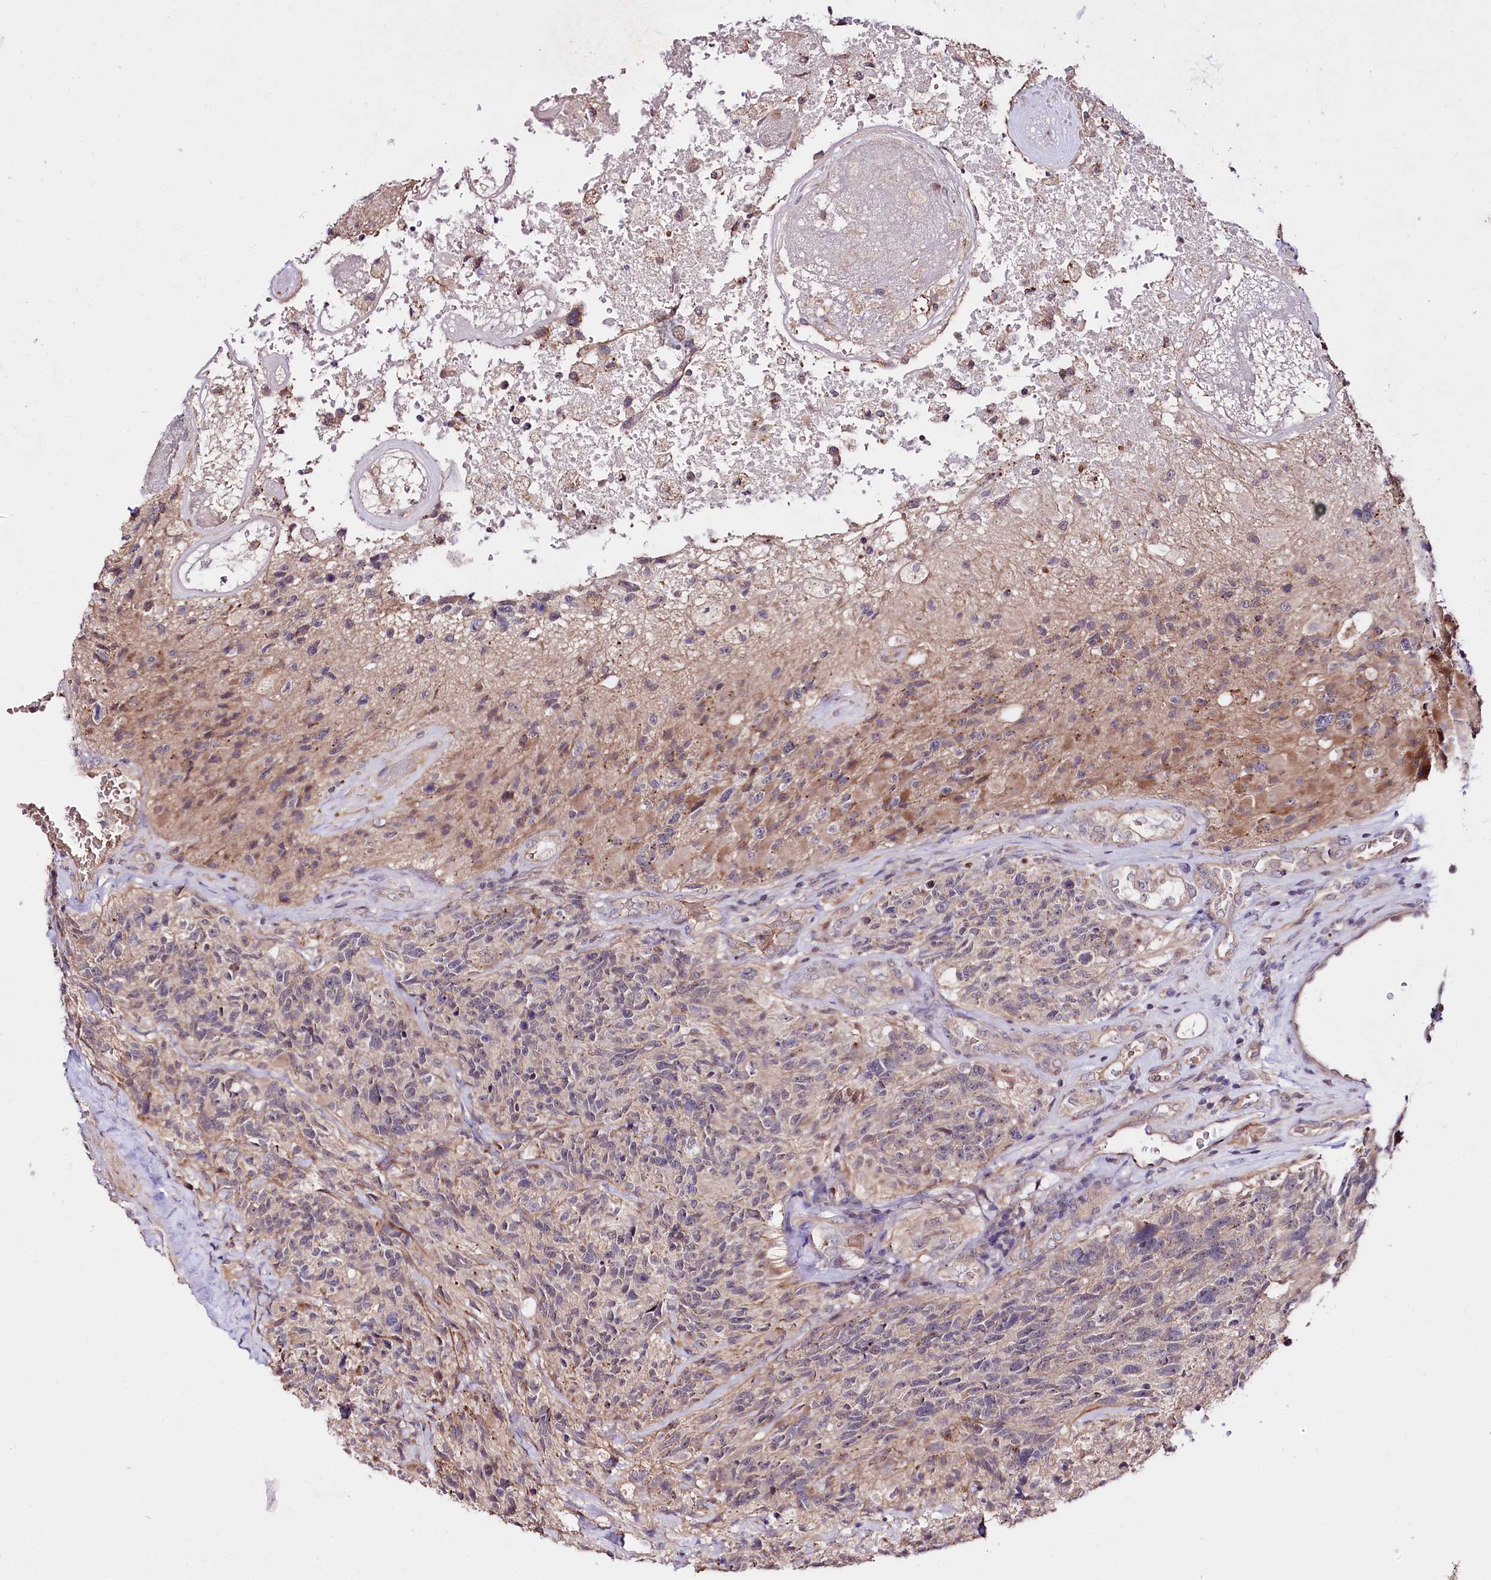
{"staining": {"intensity": "moderate", "quantity": "<25%", "location": "cytoplasmic/membranous"}, "tissue": "glioma", "cell_type": "Tumor cells", "image_type": "cancer", "snomed": [{"axis": "morphology", "description": "Glioma, malignant, High grade"}, {"axis": "topography", "description": "Brain"}], "caption": "Human malignant glioma (high-grade) stained with a protein marker demonstrates moderate staining in tumor cells.", "gene": "TAFAZZIN", "patient": {"sex": "male", "age": 76}}